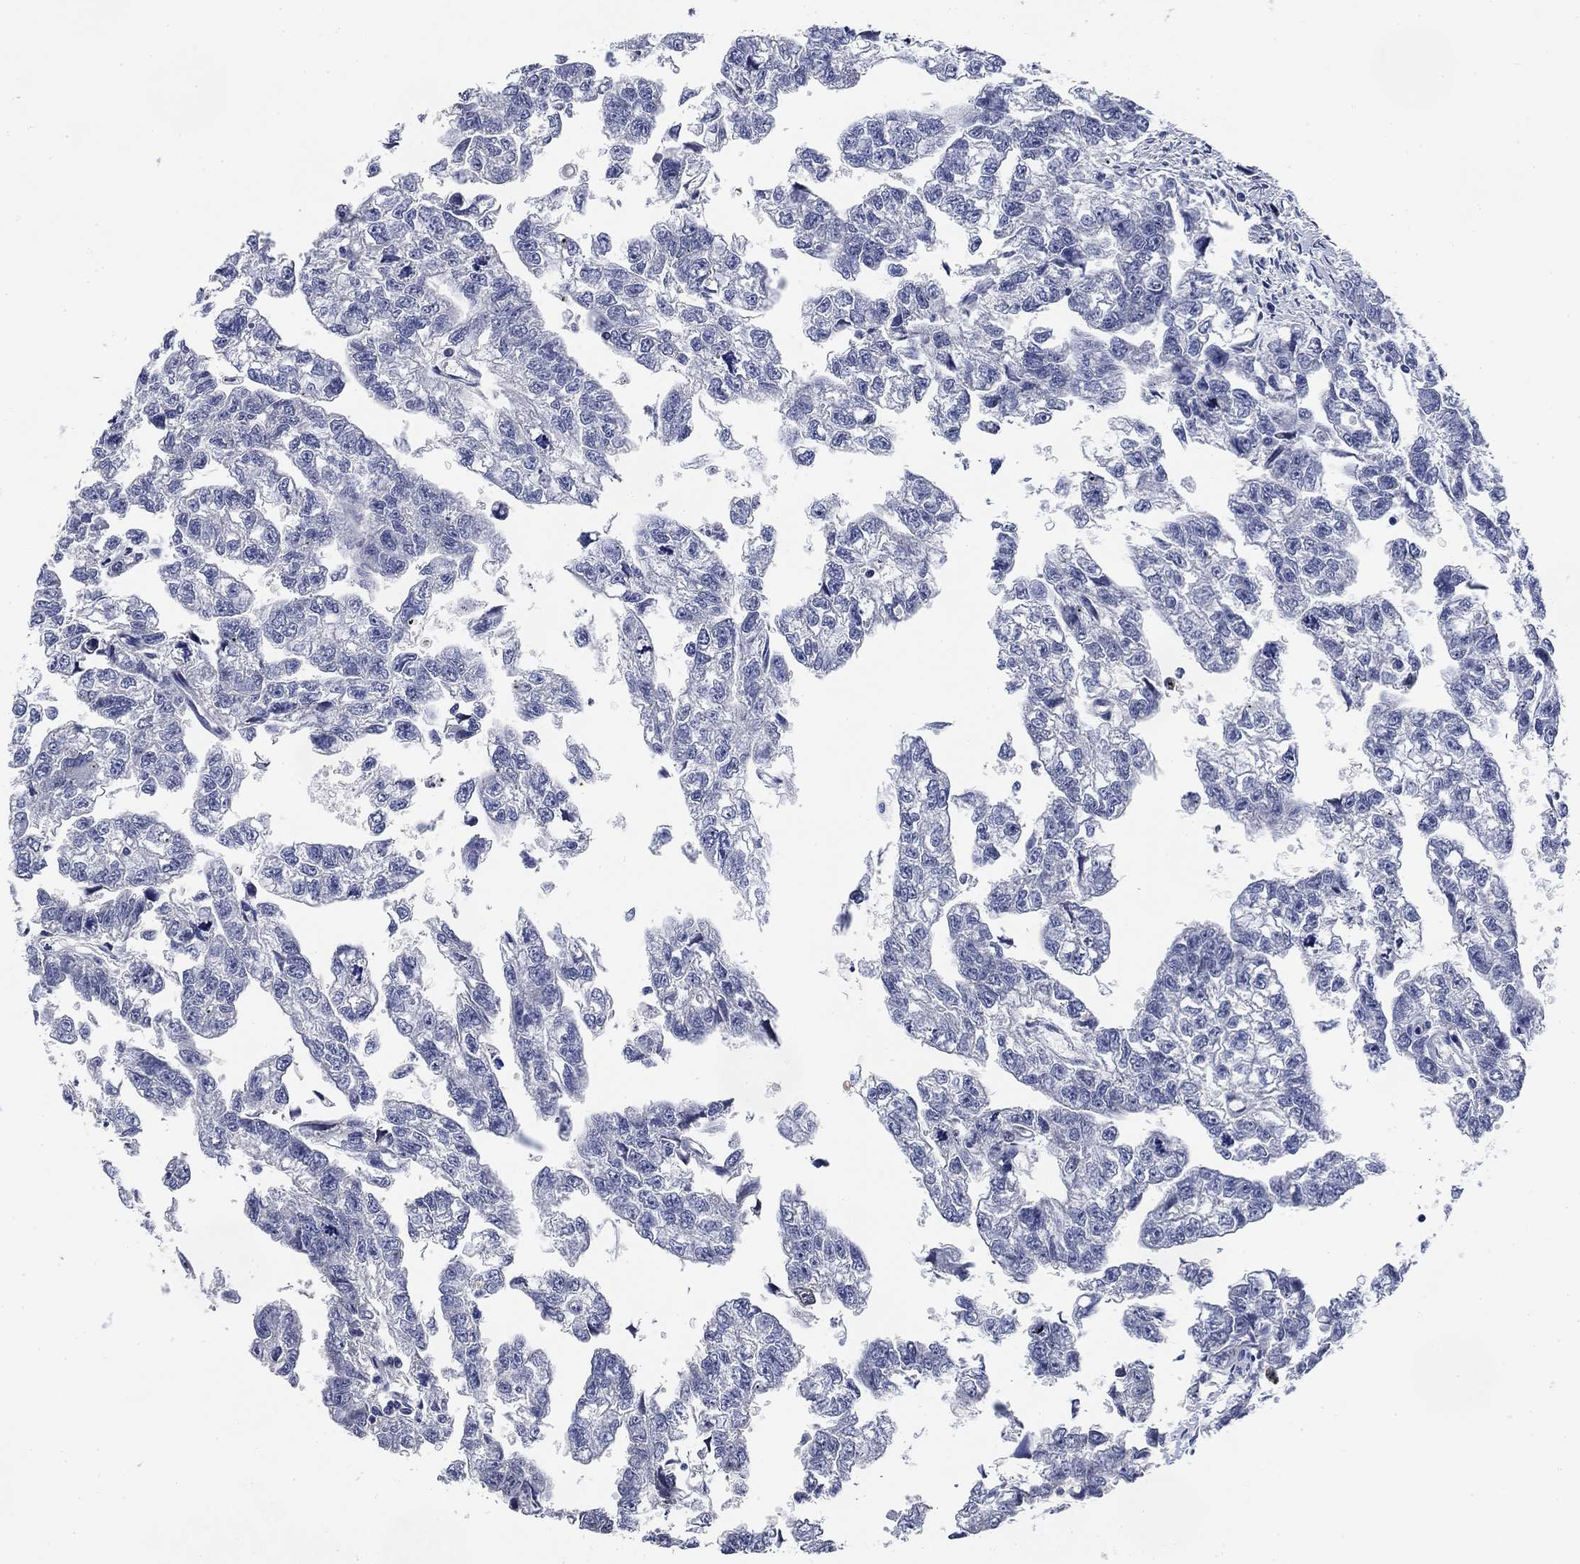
{"staining": {"intensity": "negative", "quantity": "none", "location": "none"}, "tissue": "testis cancer", "cell_type": "Tumor cells", "image_type": "cancer", "snomed": [{"axis": "morphology", "description": "Carcinoma, Embryonal, NOS"}, {"axis": "morphology", "description": "Teratoma, malignant, NOS"}, {"axis": "topography", "description": "Testis"}], "caption": "IHC of testis teratoma (malignant) demonstrates no expression in tumor cells.", "gene": "DAZL", "patient": {"sex": "male", "age": 44}}